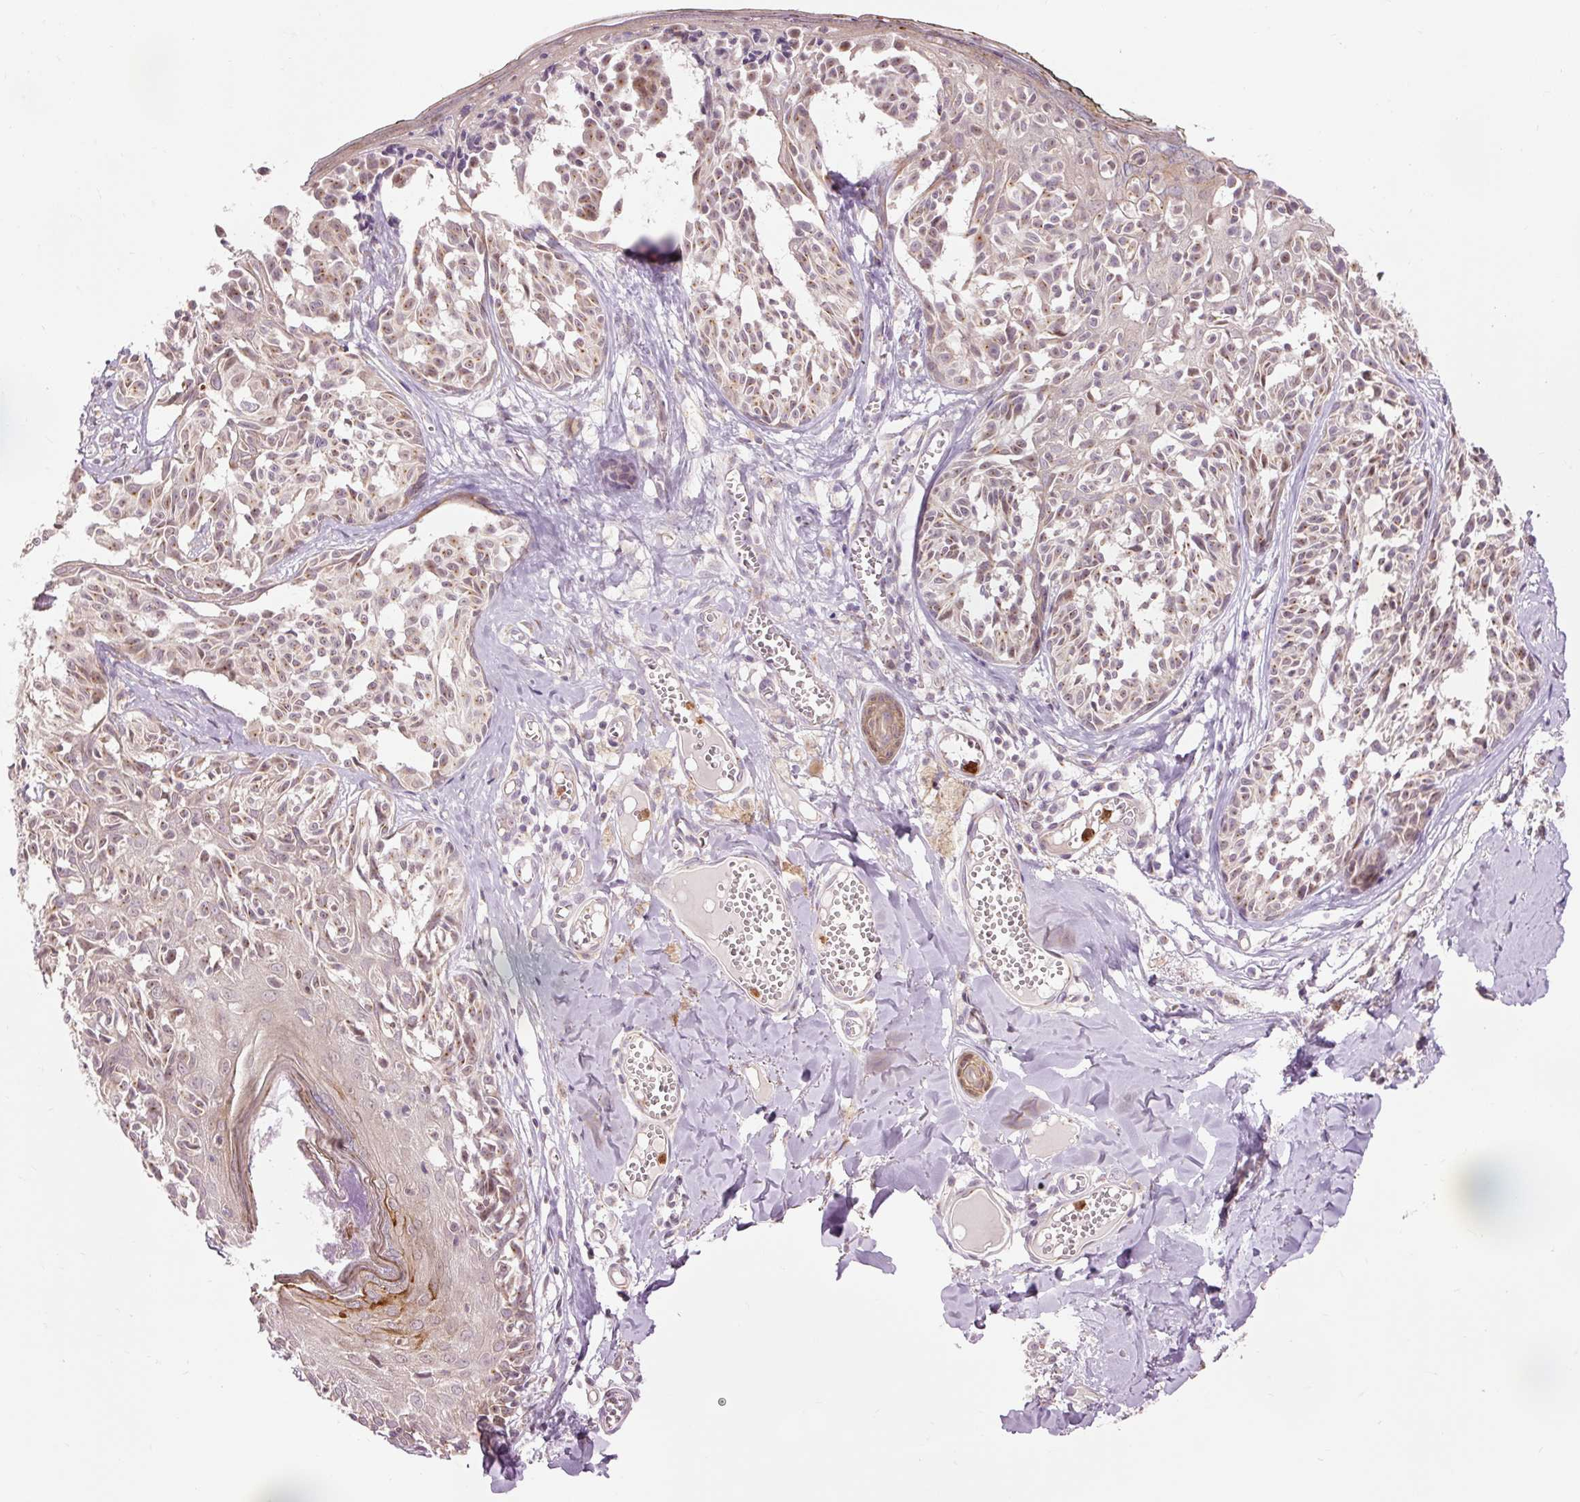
{"staining": {"intensity": "weak", "quantity": ">75%", "location": "nuclear"}, "tissue": "melanoma", "cell_type": "Tumor cells", "image_type": "cancer", "snomed": [{"axis": "morphology", "description": "Malignant melanoma, NOS"}, {"axis": "topography", "description": "Skin"}], "caption": "Melanoma was stained to show a protein in brown. There is low levels of weak nuclear expression in approximately >75% of tumor cells.", "gene": "PRDX5", "patient": {"sex": "female", "age": 43}}